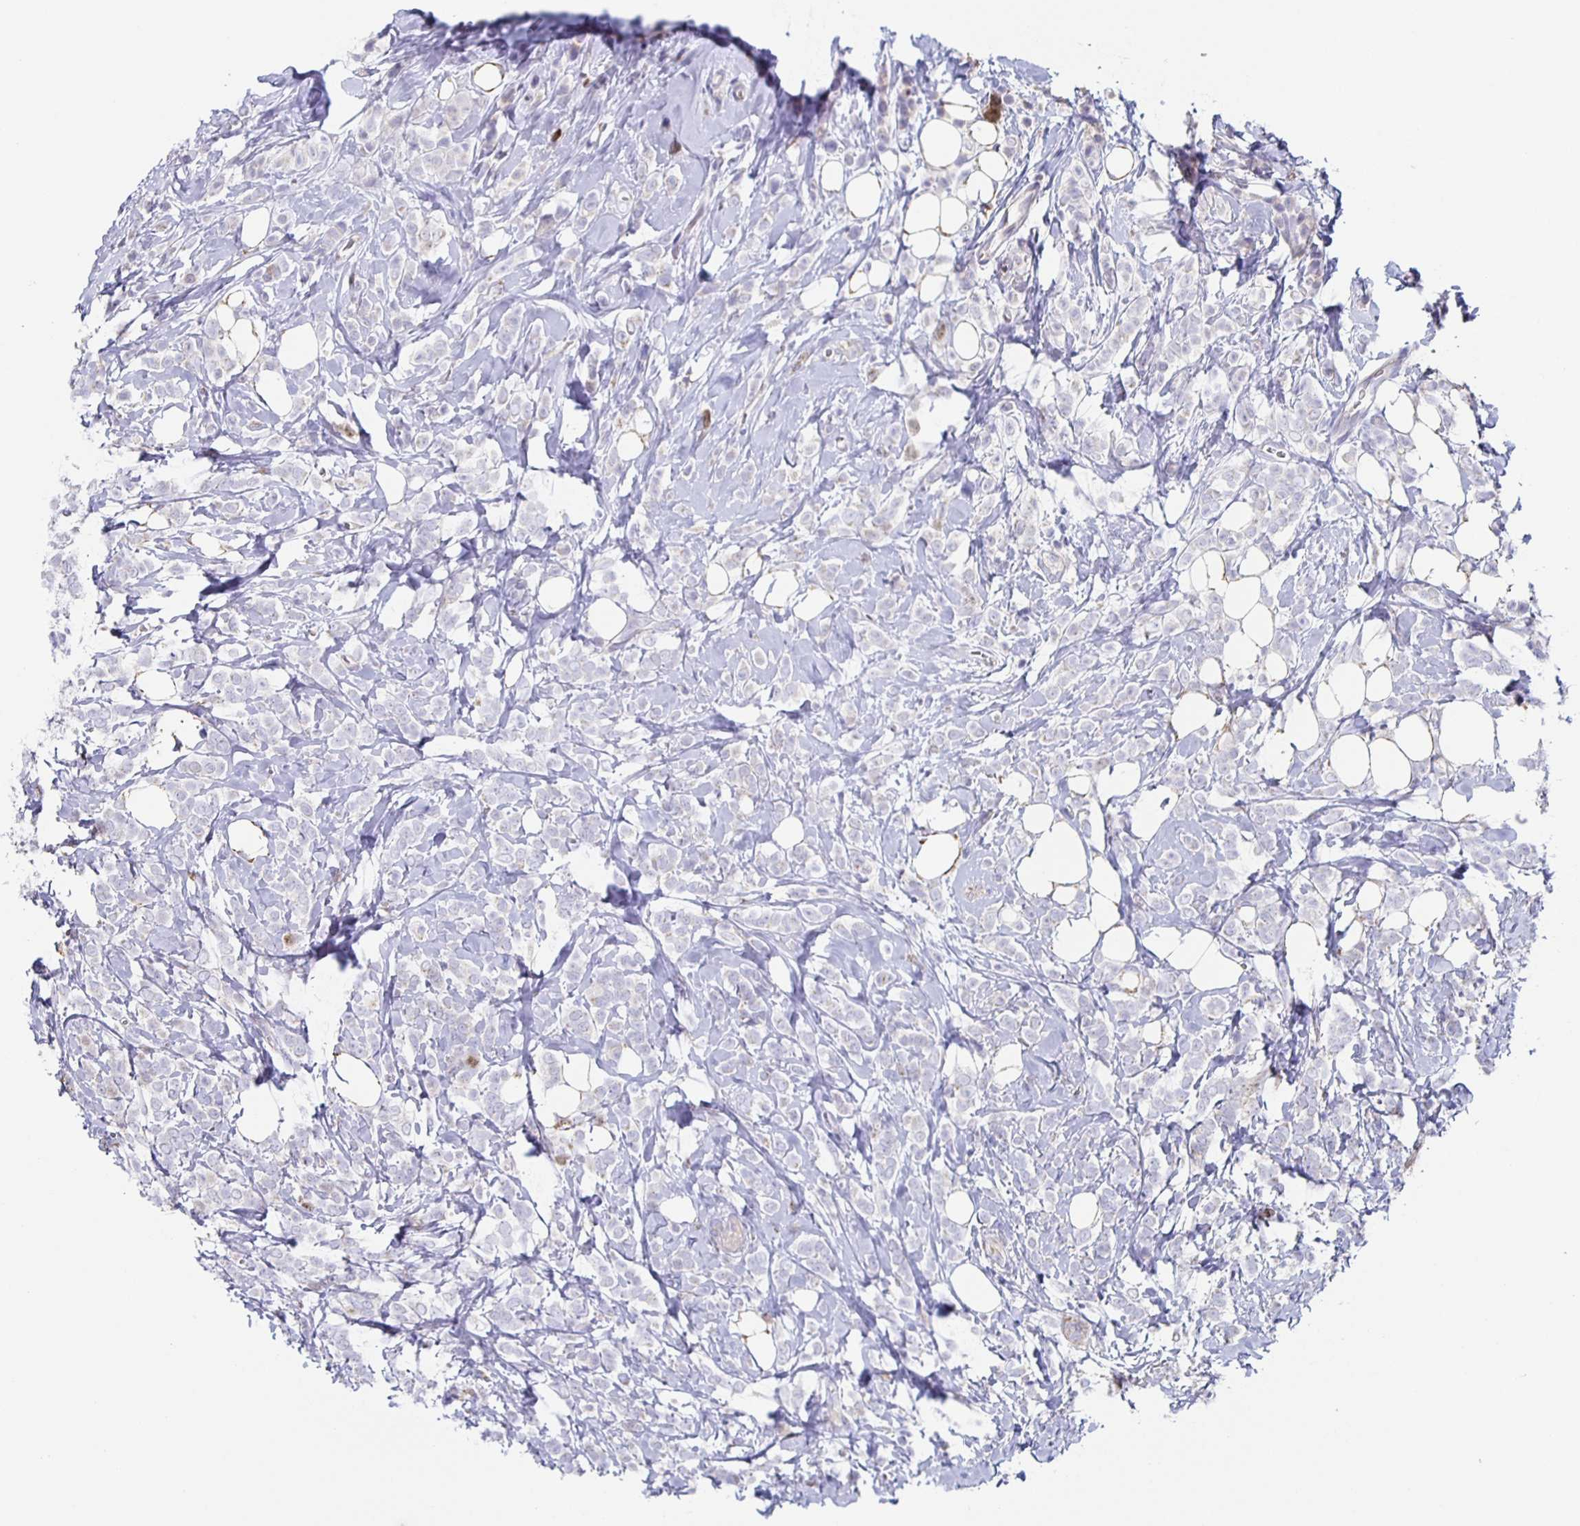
{"staining": {"intensity": "negative", "quantity": "none", "location": "none"}, "tissue": "breast cancer", "cell_type": "Tumor cells", "image_type": "cancer", "snomed": [{"axis": "morphology", "description": "Lobular carcinoma"}, {"axis": "topography", "description": "Breast"}], "caption": "The photomicrograph exhibits no staining of tumor cells in breast cancer.", "gene": "CENPH", "patient": {"sex": "female", "age": 49}}